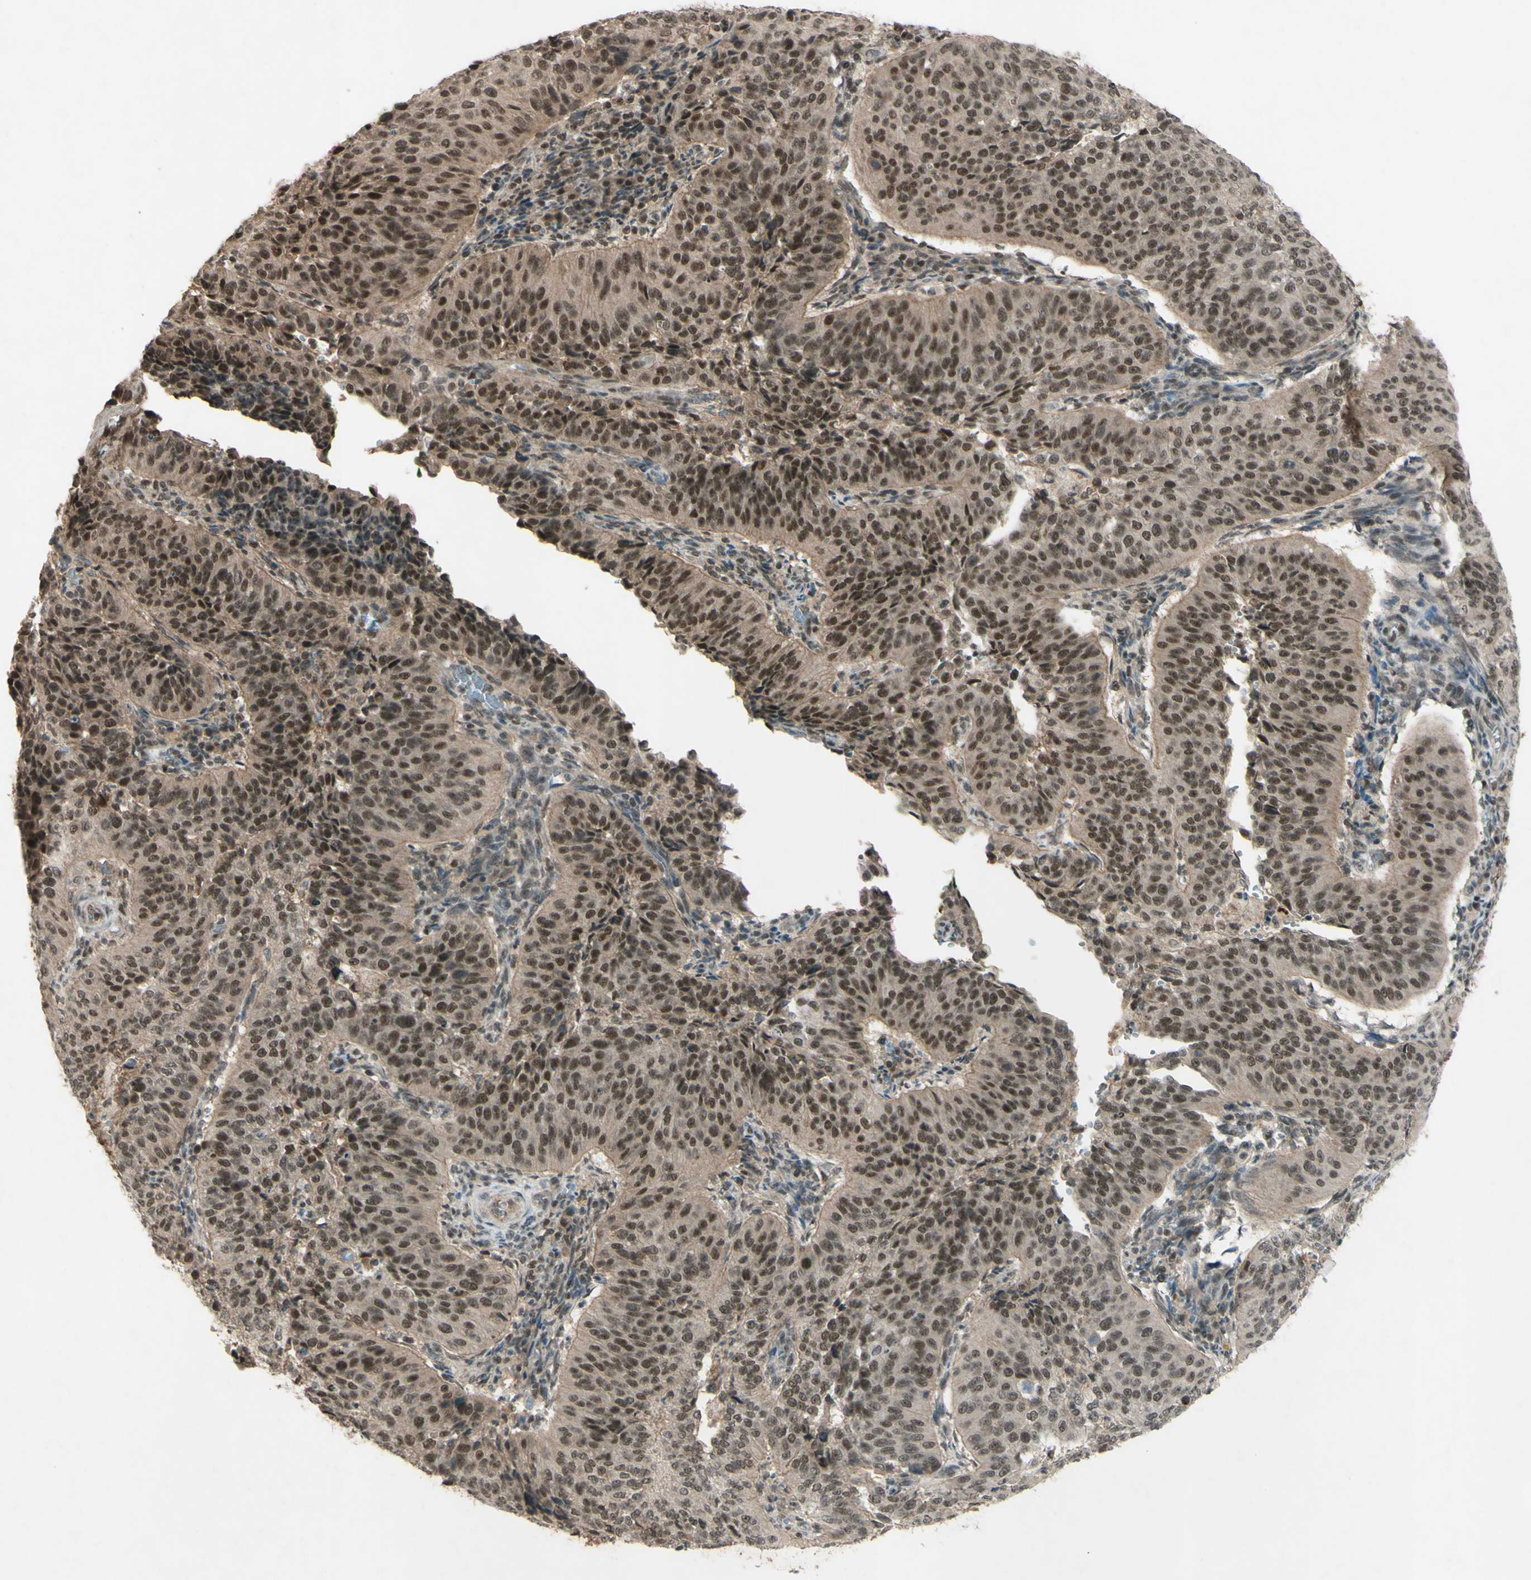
{"staining": {"intensity": "moderate", "quantity": ">75%", "location": "cytoplasmic/membranous,nuclear"}, "tissue": "cervical cancer", "cell_type": "Tumor cells", "image_type": "cancer", "snomed": [{"axis": "morphology", "description": "Normal tissue, NOS"}, {"axis": "morphology", "description": "Squamous cell carcinoma, NOS"}, {"axis": "topography", "description": "Cervix"}], "caption": "Cervical squamous cell carcinoma tissue reveals moderate cytoplasmic/membranous and nuclear positivity in approximately >75% of tumor cells", "gene": "SNW1", "patient": {"sex": "female", "age": 39}}